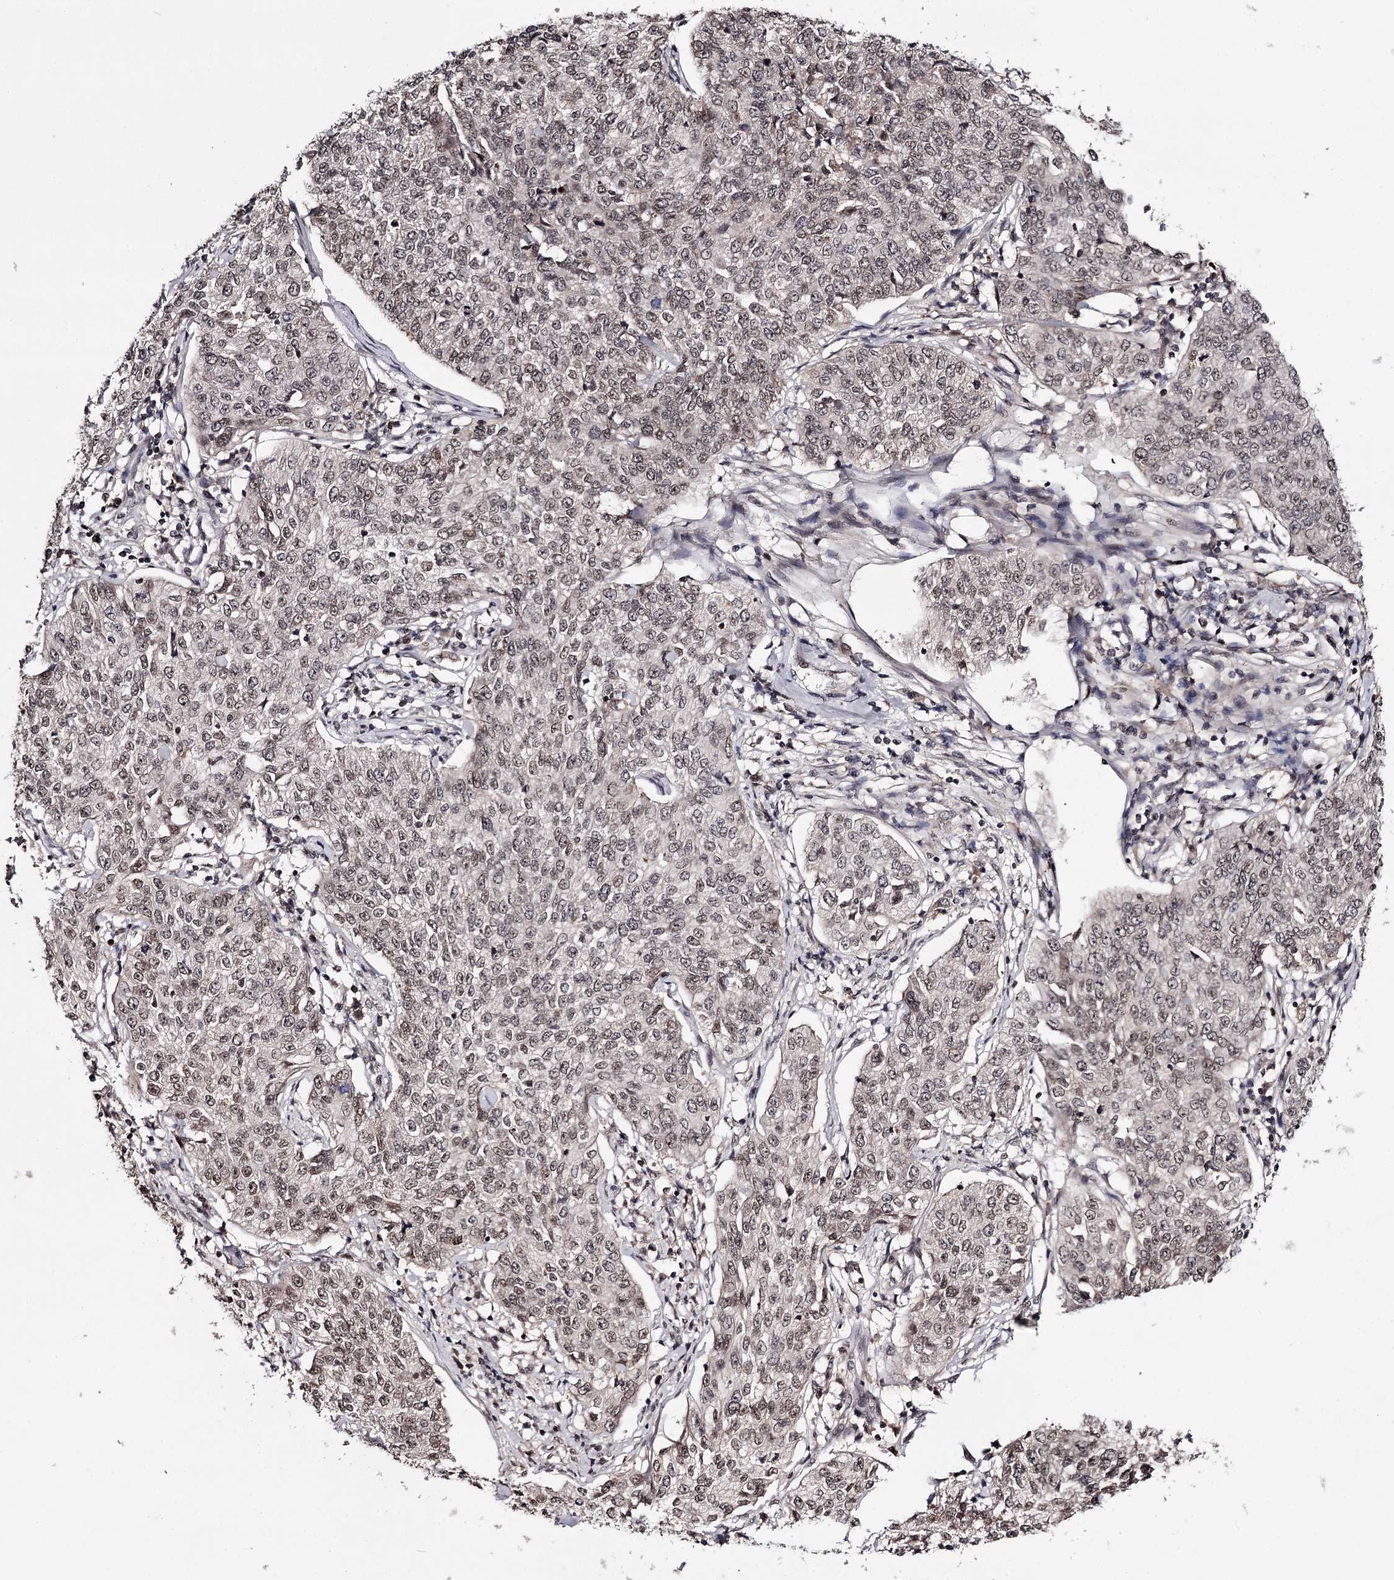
{"staining": {"intensity": "moderate", "quantity": ">75%", "location": "nuclear"}, "tissue": "cervical cancer", "cell_type": "Tumor cells", "image_type": "cancer", "snomed": [{"axis": "morphology", "description": "Squamous cell carcinoma, NOS"}, {"axis": "topography", "description": "Cervix"}], "caption": "High-power microscopy captured an immunohistochemistry micrograph of cervical cancer, revealing moderate nuclear staining in about >75% of tumor cells.", "gene": "TTC33", "patient": {"sex": "female", "age": 35}}